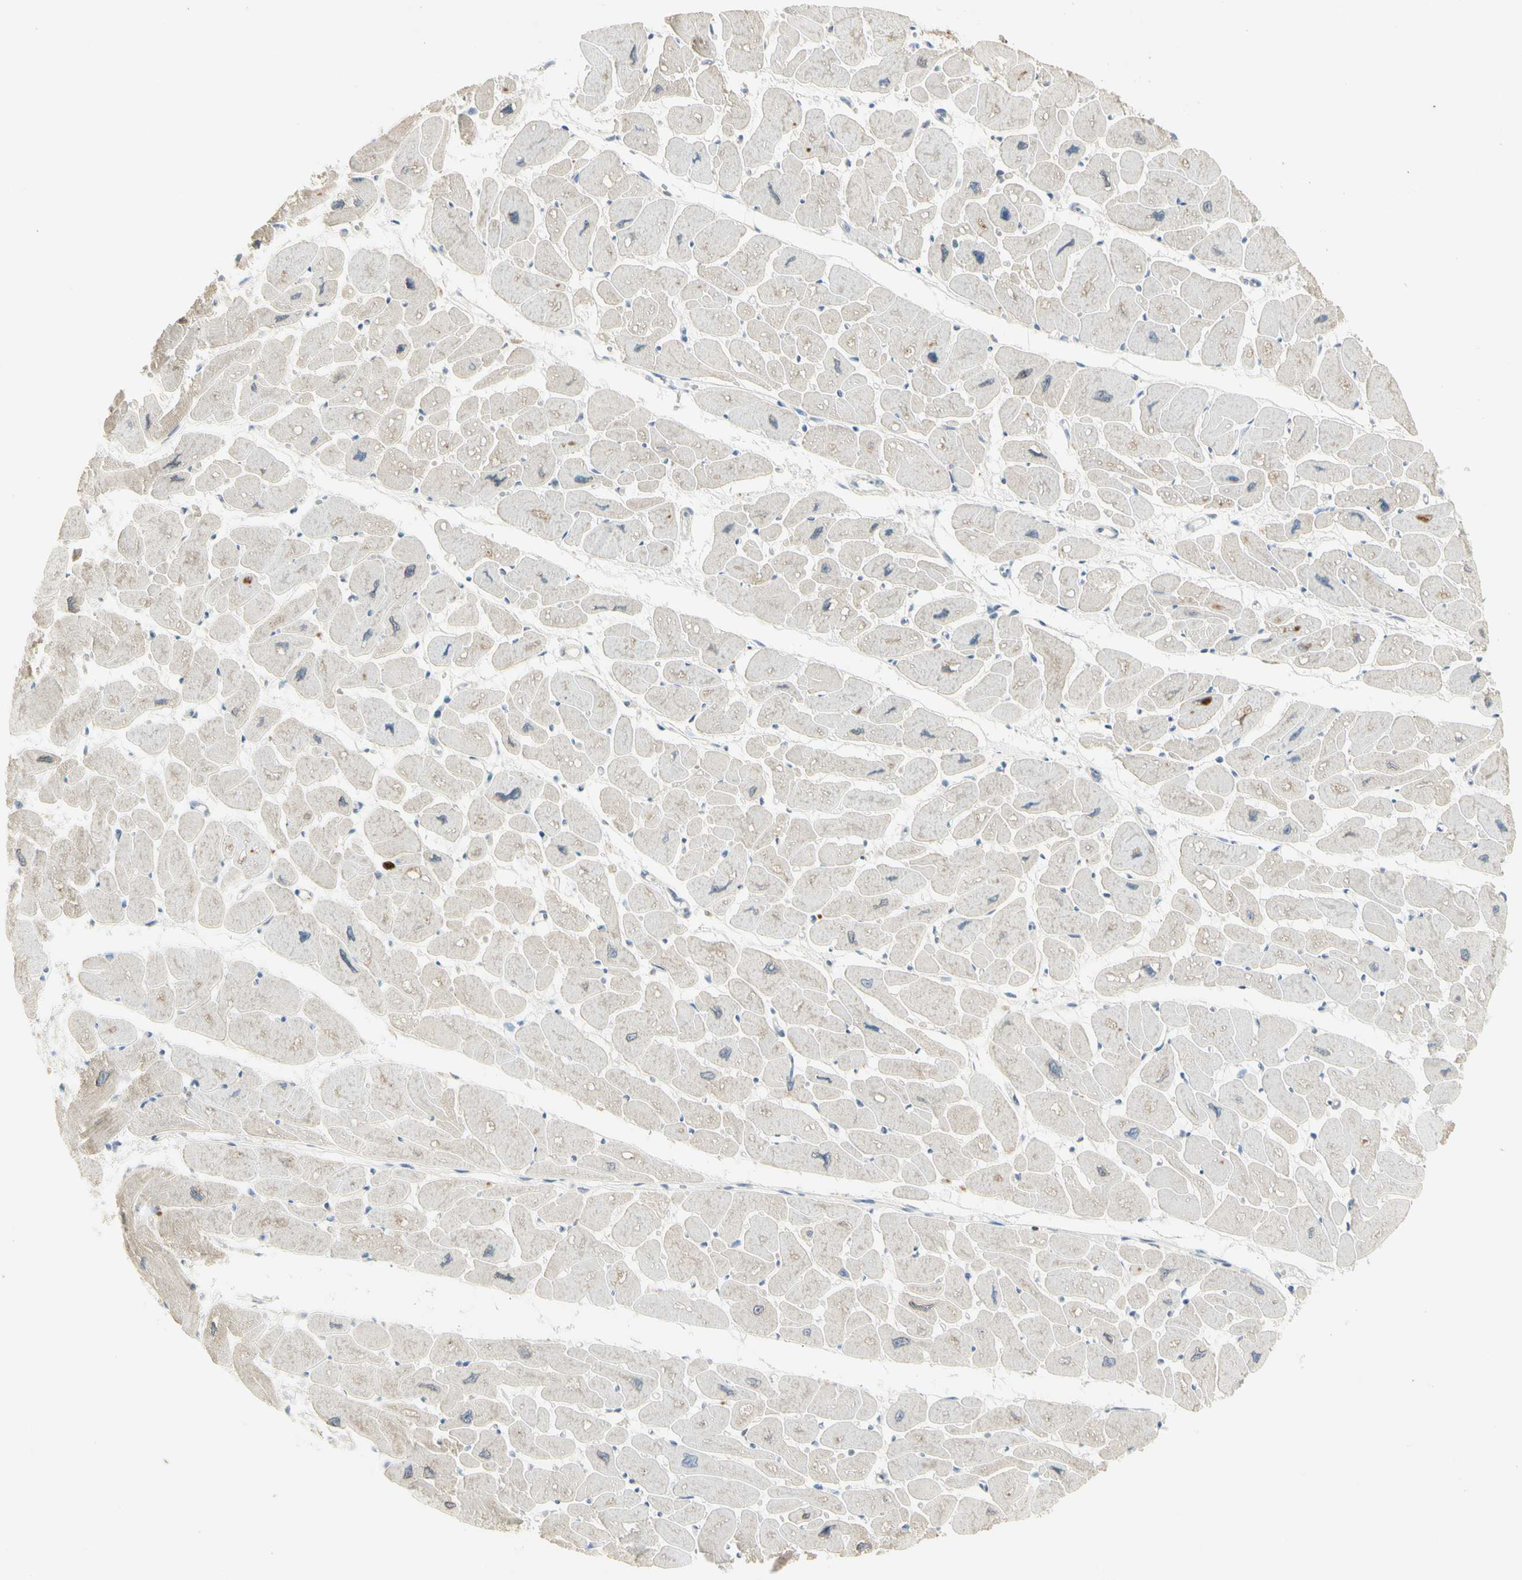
{"staining": {"intensity": "weak", "quantity": "<25%", "location": "cytoplasmic/membranous,nuclear"}, "tissue": "heart muscle", "cell_type": "Cardiomyocytes", "image_type": "normal", "snomed": [{"axis": "morphology", "description": "Normal tissue, NOS"}, {"axis": "topography", "description": "Heart"}], "caption": "An image of human heart muscle is negative for staining in cardiomyocytes. (DAB (3,3'-diaminobenzidine) immunohistochemistry (IHC), high magnification).", "gene": "PITX1", "patient": {"sex": "female", "age": 54}}